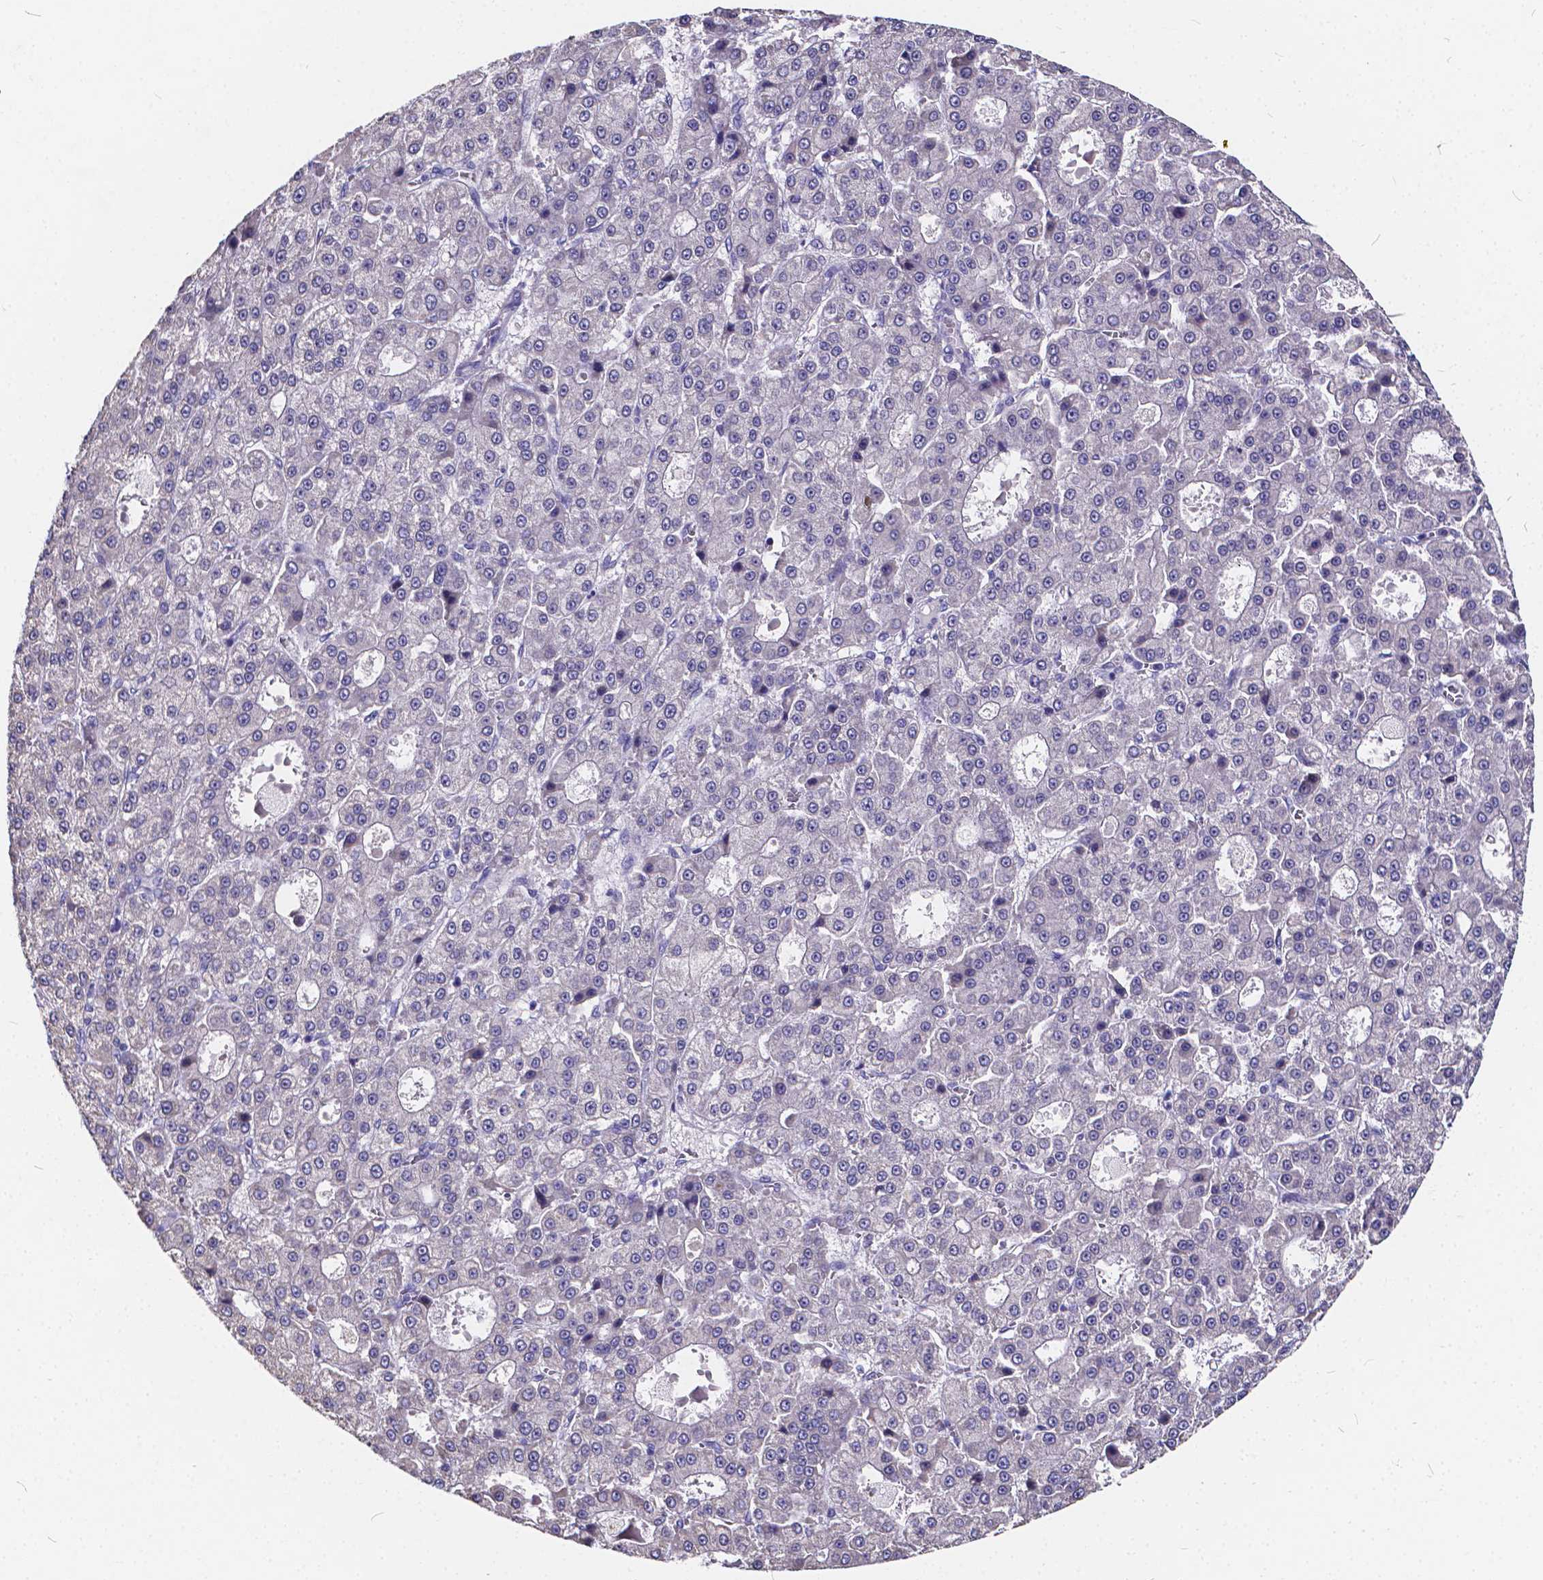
{"staining": {"intensity": "negative", "quantity": "none", "location": "none"}, "tissue": "liver cancer", "cell_type": "Tumor cells", "image_type": "cancer", "snomed": [{"axis": "morphology", "description": "Carcinoma, Hepatocellular, NOS"}, {"axis": "topography", "description": "Liver"}], "caption": "IHC histopathology image of human liver hepatocellular carcinoma stained for a protein (brown), which exhibits no expression in tumor cells. (Immunohistochemistry, brightfield microscopy, high magnification).", "gene": "SPEF2", "patient": {"sex": "male", "age": 70}}